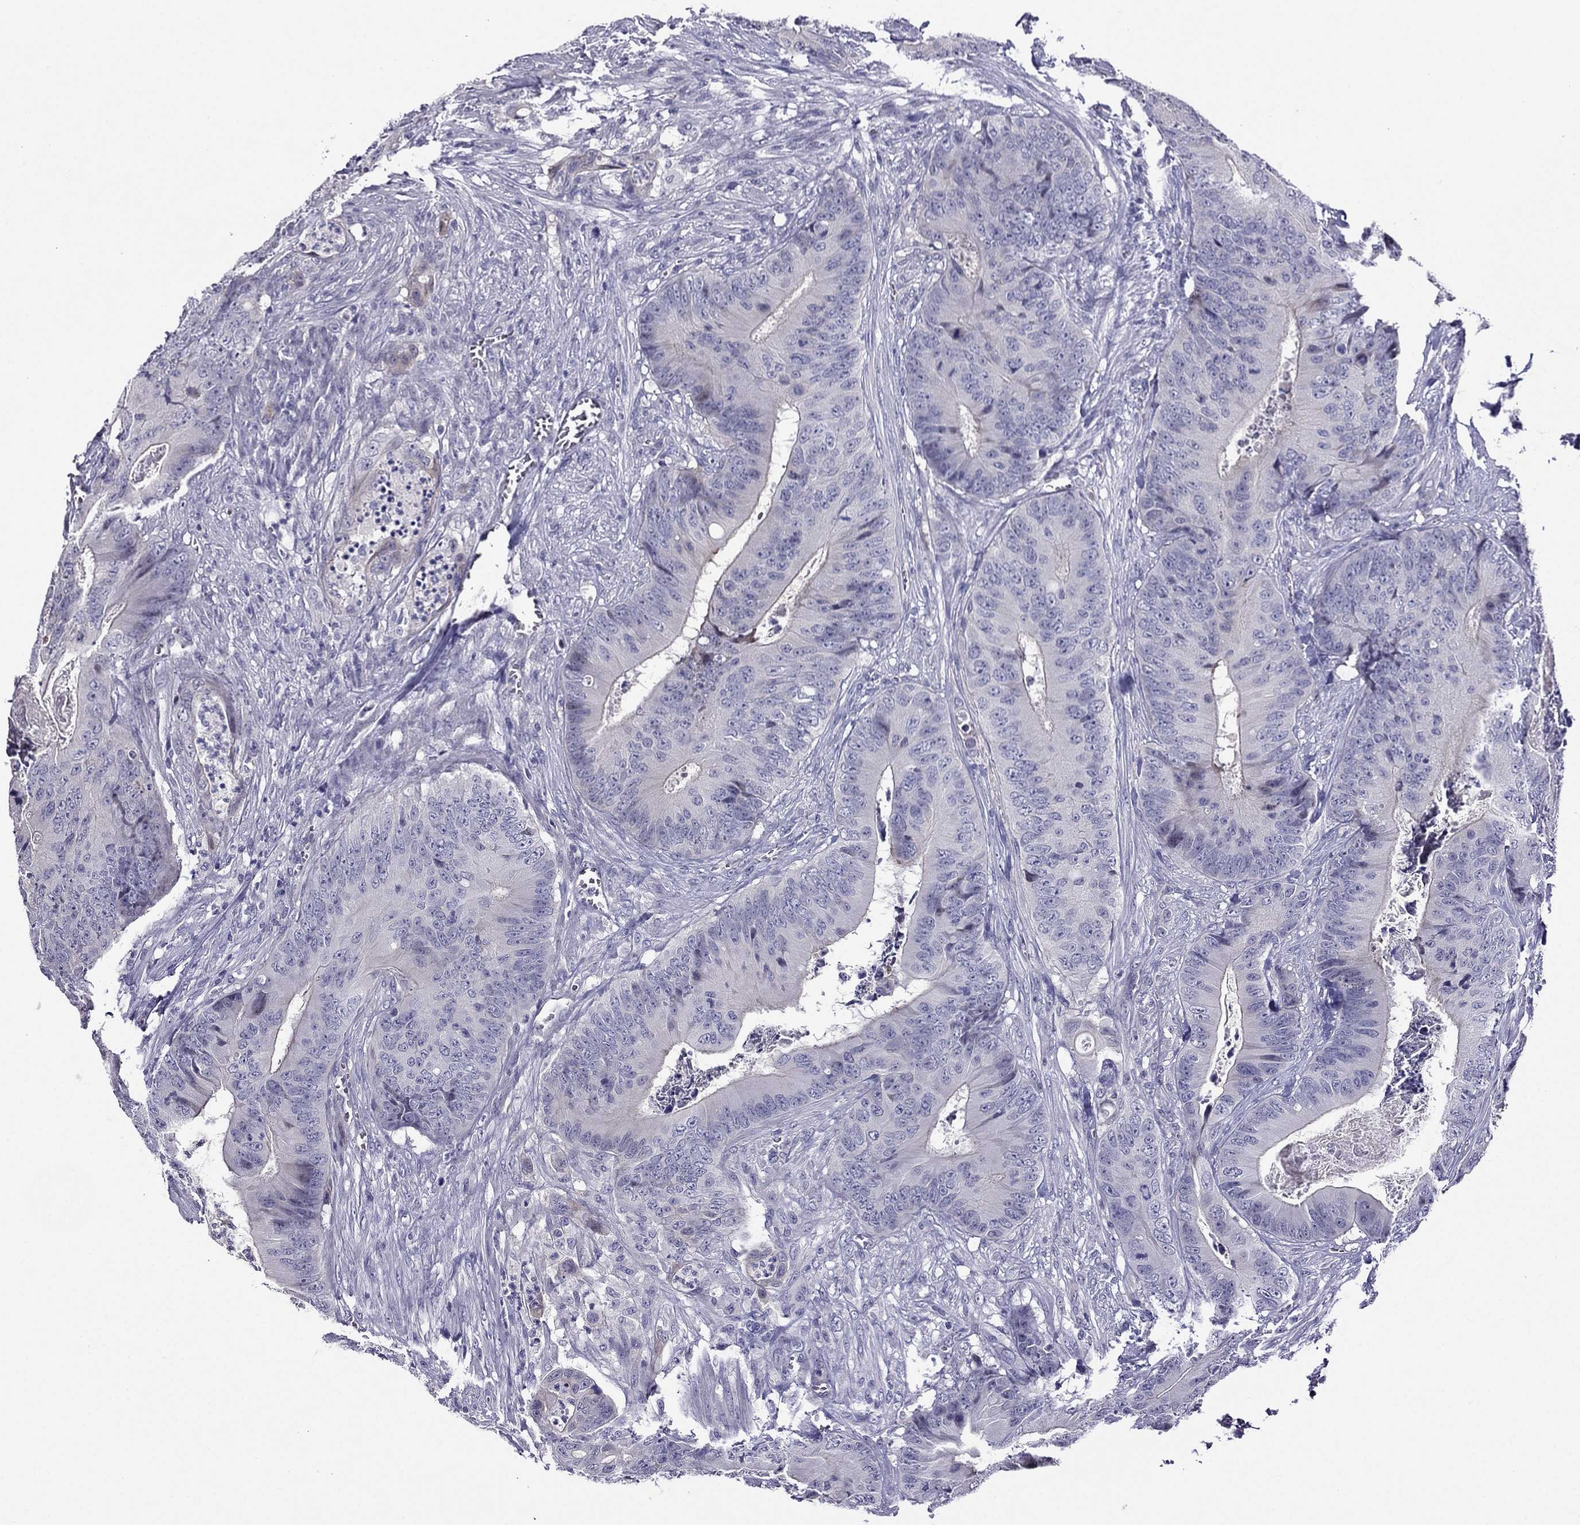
{"staining": {"intensity": "negative", "quantity": "none", "location": "none"}, "tissue": "colorectal cancer", "cell_type": "Tumor cells", "image_type": "cancer", "snomed": [{"axis": "morphology", "description": "Adenocarcinoma, NOS"}, {"axis": "topography", "description": "Colon"}], "caption": "Immunohistochemistry (IHC) histopathology image of neoplastic tissue: human adenocarcinoma (colorectal) stained with DAB (3,3'-diaminobenzidine) shows no significant protein expression in tumor cells.", "gene": "KCNJ10", "patient": {"sex": "male", "age": 84}}